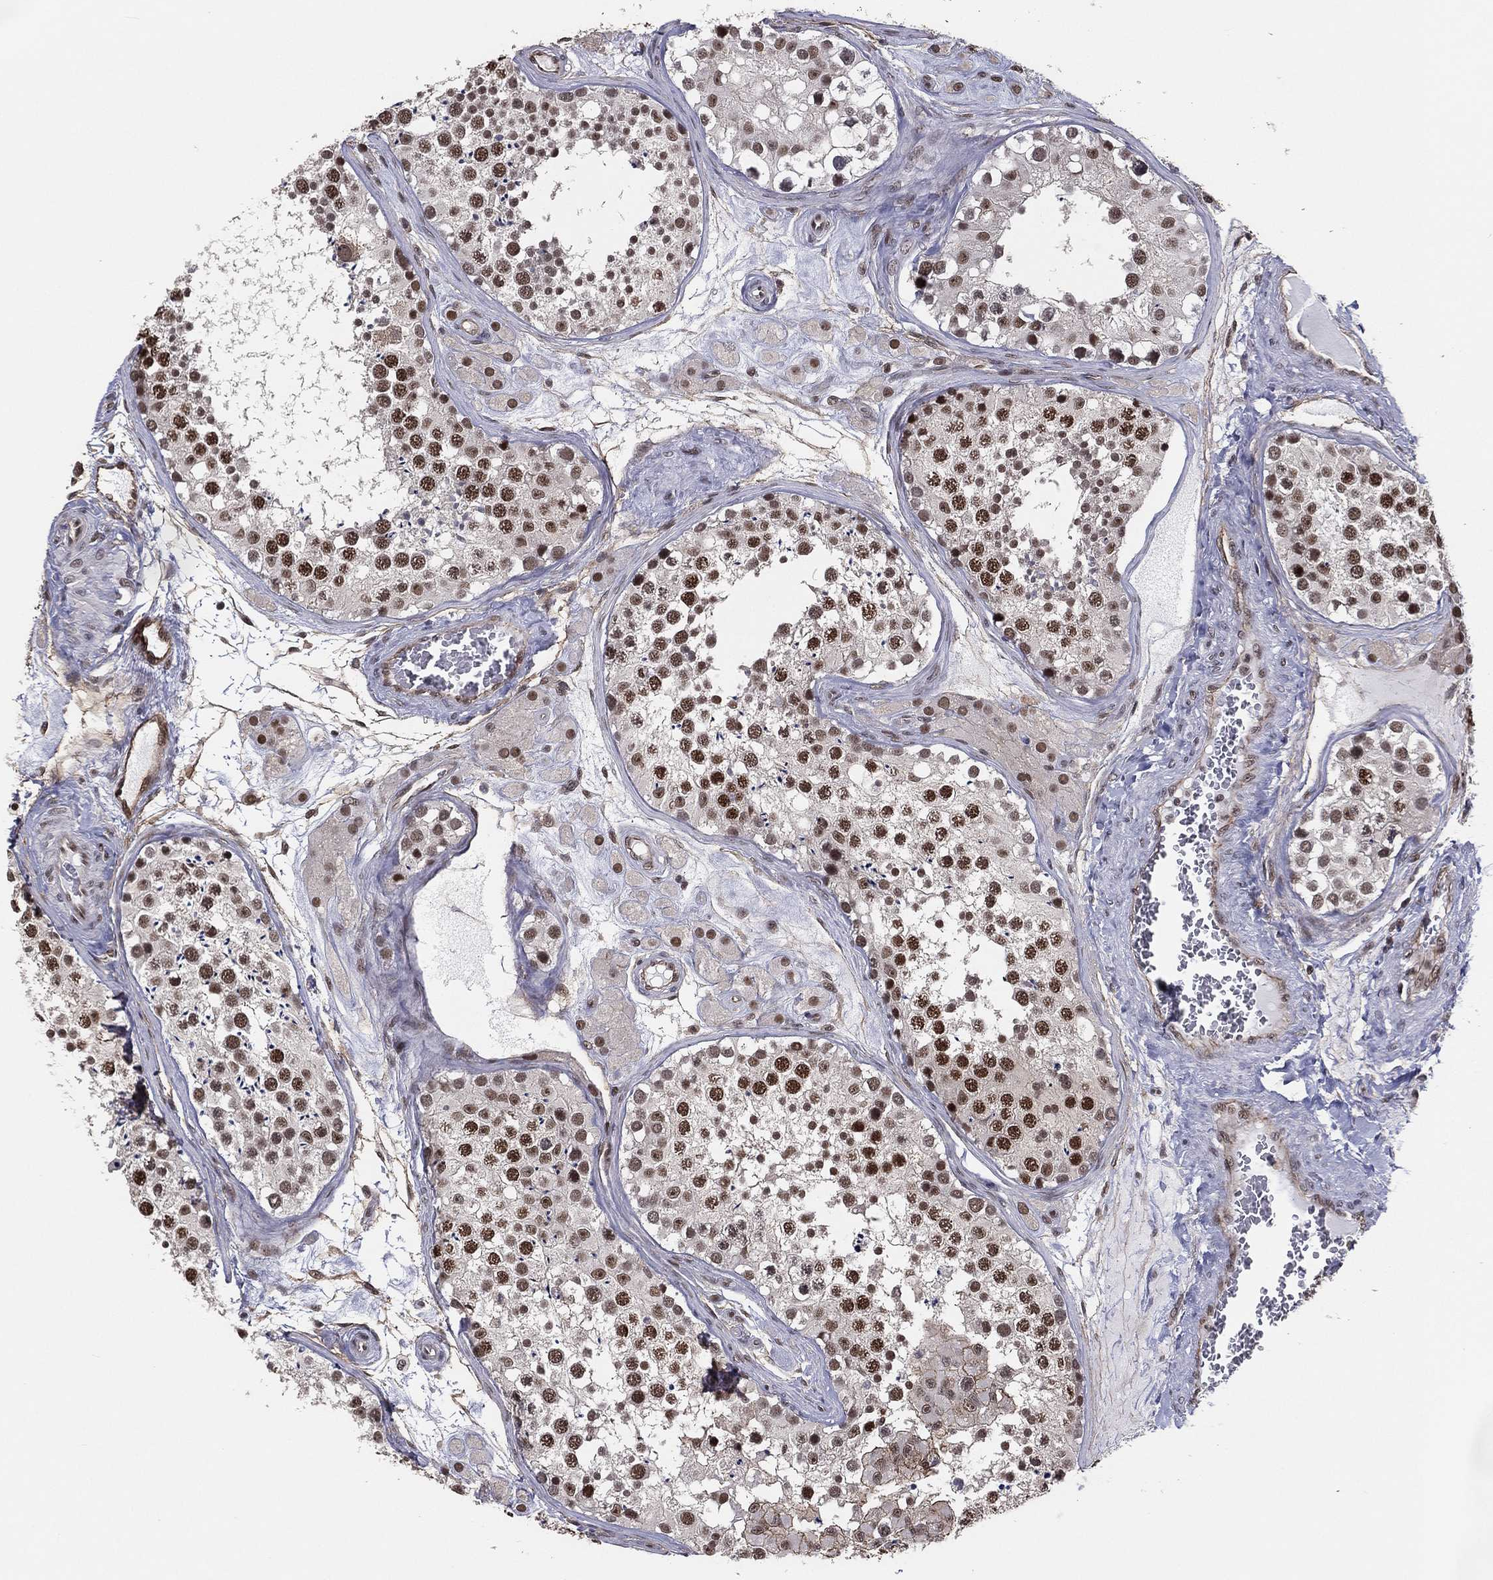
{"staining": {"intensity": "strong", "quantity": "25%-75%", "location": "nuclear"}, "tissue": "testis", "cell_type": "Cells in seminiferous ducts", "image_type": "normal", "snomed": [{"axis": "morphology", "description": "Normal tissue, NOS"}, {"axis": "topography", "description": "Testis"}], "caption": "Immunohistochemistry (IHC) of unremarkable human testis exhibits high levels of strong nuclear positivity in about 25%-75% of cells in seminiferous ducts.", "gene": "GPALPP1", "patient": {"sex": "male", "age": 31}}